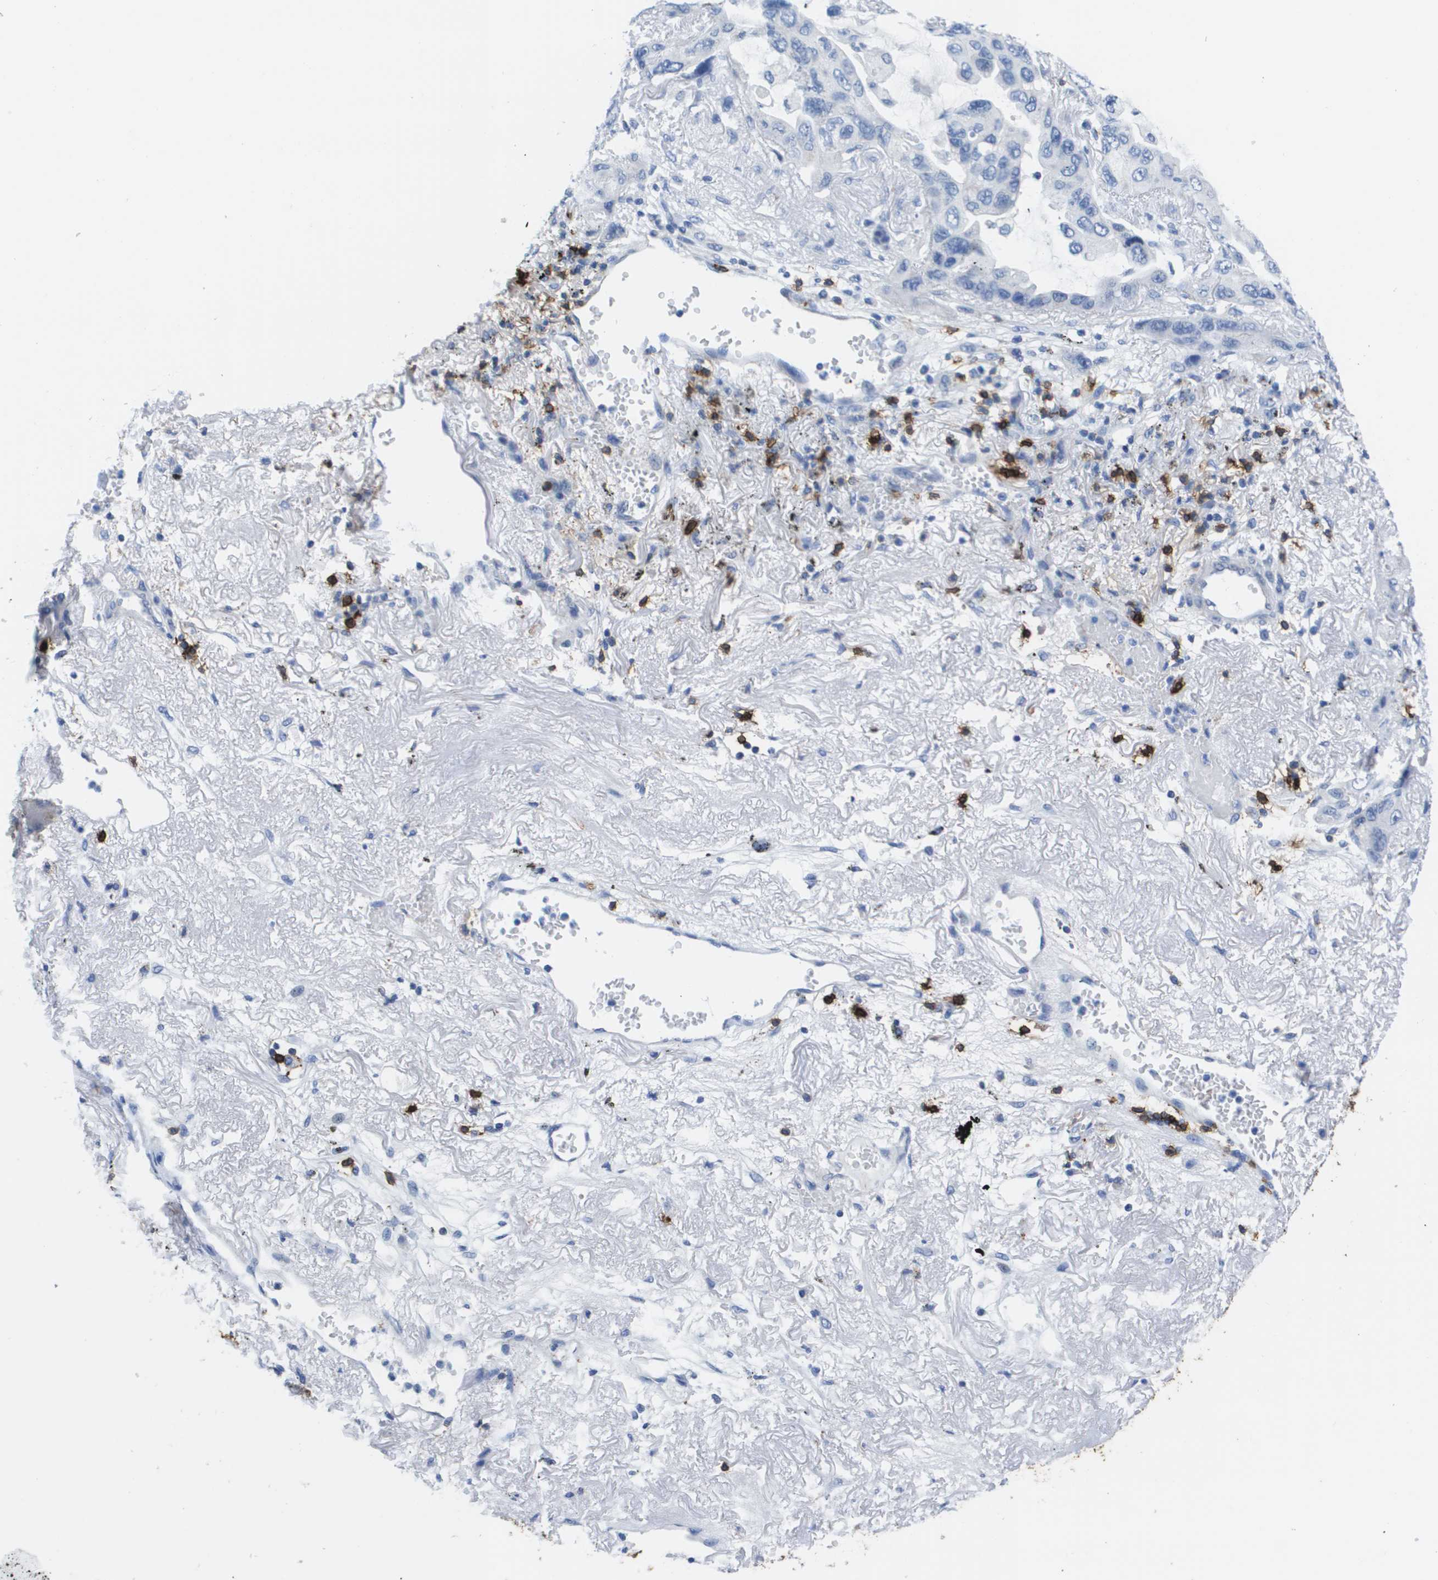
{"staining": {"intensity": "negative", "quantity": "none", "location": "none"}, "tissue": "lung cancer", "cell_type": "Tumor cells", "image_type": "cancer", "snomed": [{"axis": "morphology", "description": "Squamous cell carcinoma, NOS"}, {"axis": "topography", "description": "Lung"}], "caption": "The photomicrograph reveals no staining of tumor cells in squamous cell carcinoma (lung). (Stains: DAB immunohistochemistry with hematoxylin counter stain, Microscopy: brightfield microscopy at high magnification).", "gene": "MS4A1", "patient": {"sex": "female", "age": 73}}